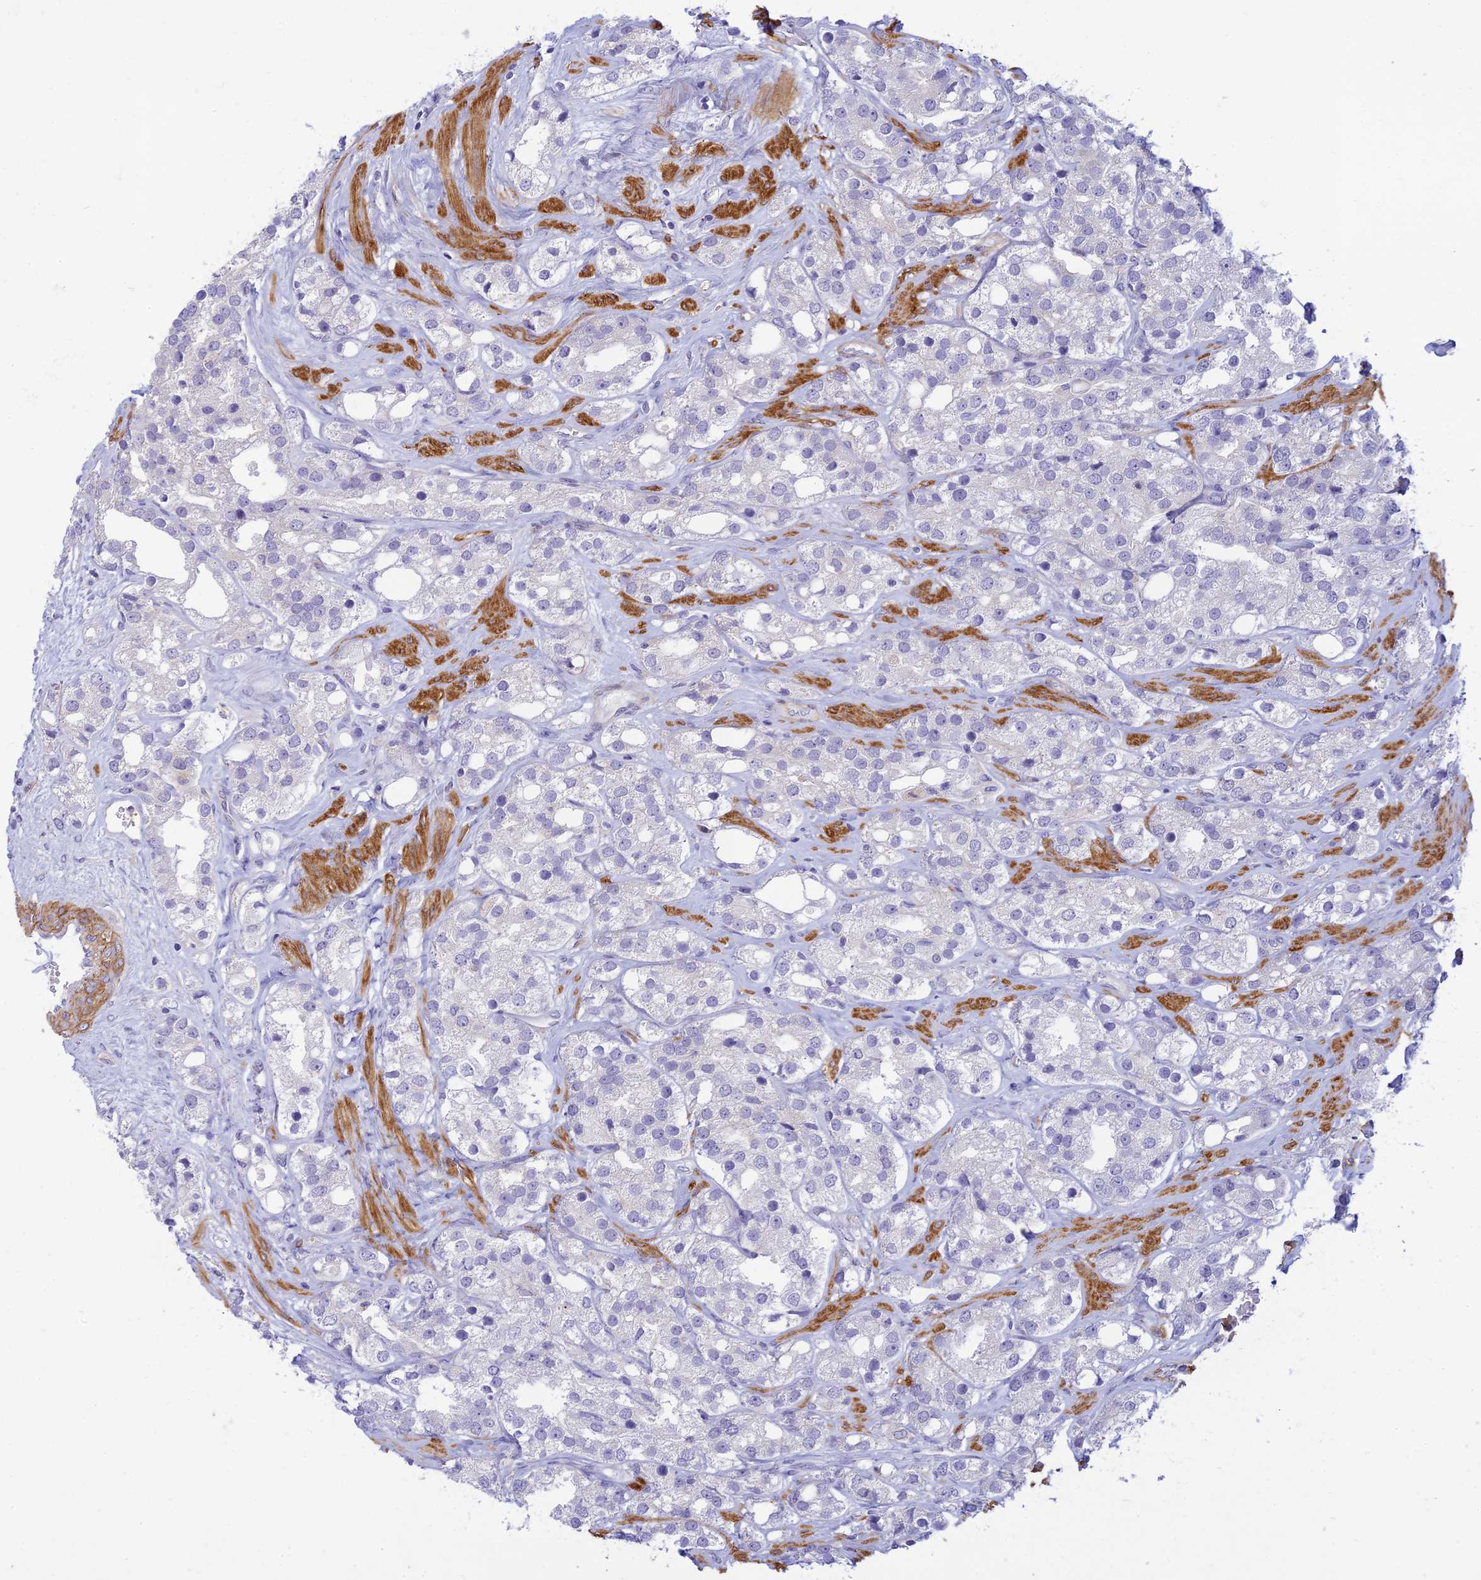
{"staining": {"intensity": "negative", "quantity": "none", "location": "none"}, "tissue": "prostate cancer", "cell_type": "Tumor cells", "image_type": "cancer", "snomed": [{"axis": "morphology", "description": "Adenocarcinoma, NOS"}, {"axis": "topography", "description": "Prostate"}], "caption": "Prostate cancer (adenocarcinoma) was stained to show a protein in brown. There is no significant positivity in tumor cells.", "gene": "FBXW4", "patient": {"sex": "male", "age": 79}}